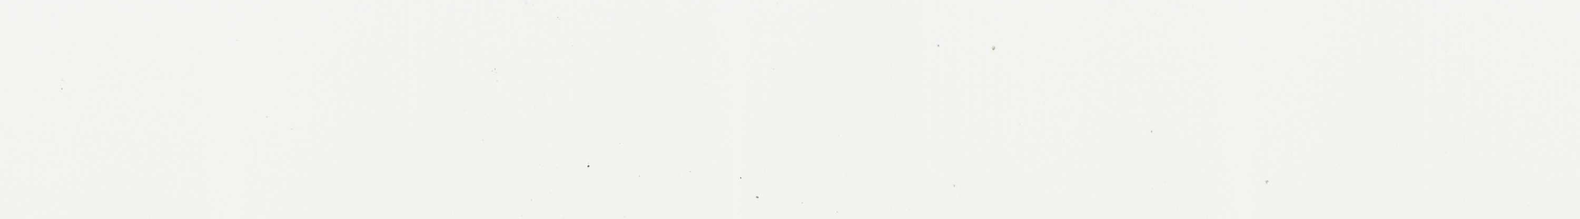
{"staining": {"intensity": "negative", "quantity": "none", "location": "none"}, "tissue": "adipose tissue", "cell_type": "Adipocytes", "image_type": "normal", "snomed": [{"axis": "morphology", "description": "Normal tissue, NOS"}, {"axis": "topography", "description": "Breast"}, {"axis": "topography", "description": "Adipose tissue"}], "caption": "Adipose tissue stained for a protein using immunohistochemistry (IHC) demonstrates no positivity adipocytes.", "gene": "MFAP5", "patient": {"sex": "female", "age": 25}}